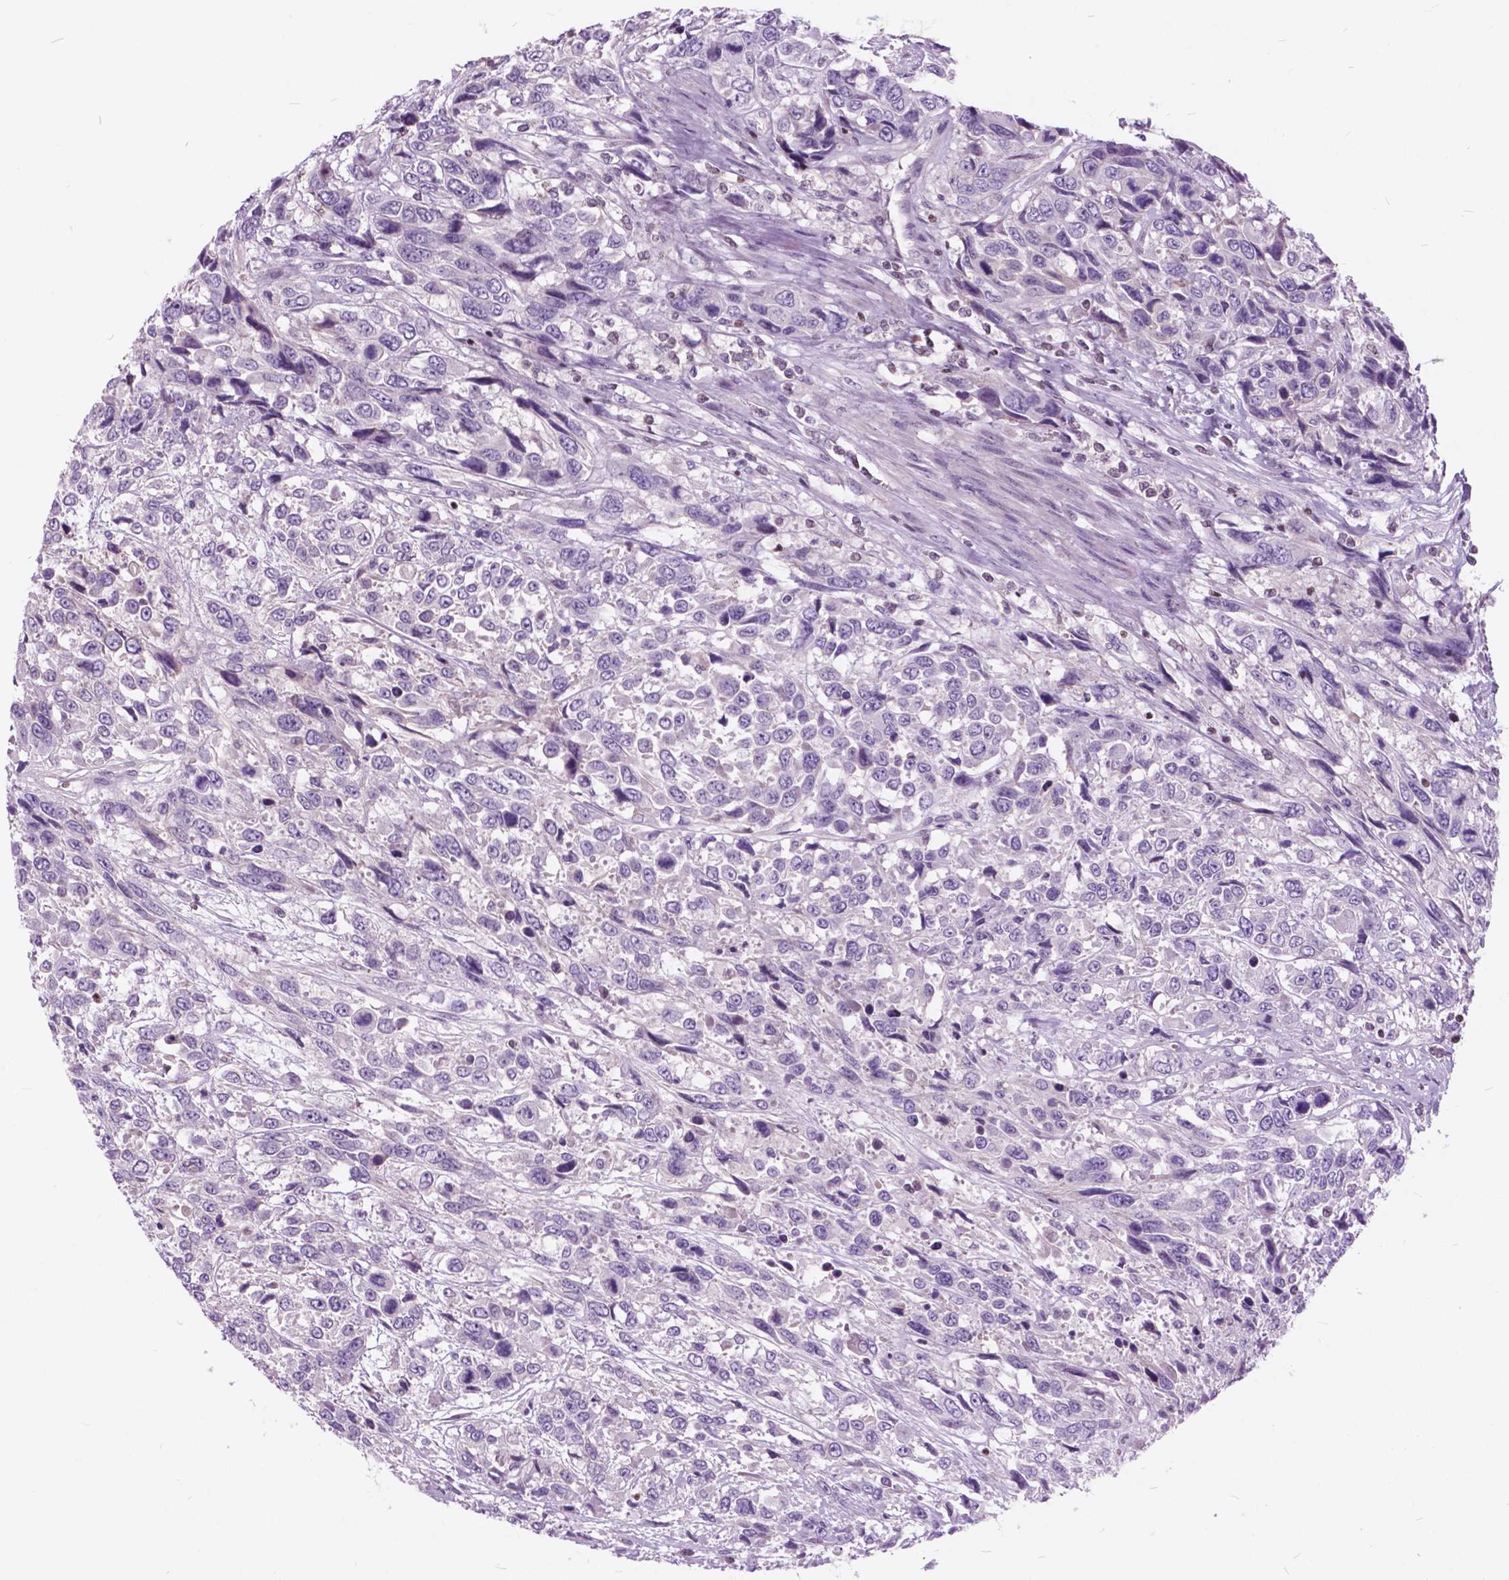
{"staining": {"intensity": "negative", "quantity": "none", "location": "none"}, "tissue": "urothelial cancer", "cell_type": "Tumor cells", "image_type": "cancer", "snomed": [{"axis": "morphology", "description": "Urothelial carcinoma, High grade"}, {"axis": "topography", "description": "Urinary bladder"}], "caption": "IHC photomicrograph of neoplastic tissue: urothelial carcinoma (high-grade) stained with DAB (3,3'-diaminobenzidine) shows no significant protein expression in tumor cells. (Brightfield microscopy of DAB immunohistochemistry at high magnification).", "gene": "SP140", "patient": {"sex": "female", "age": 70}}